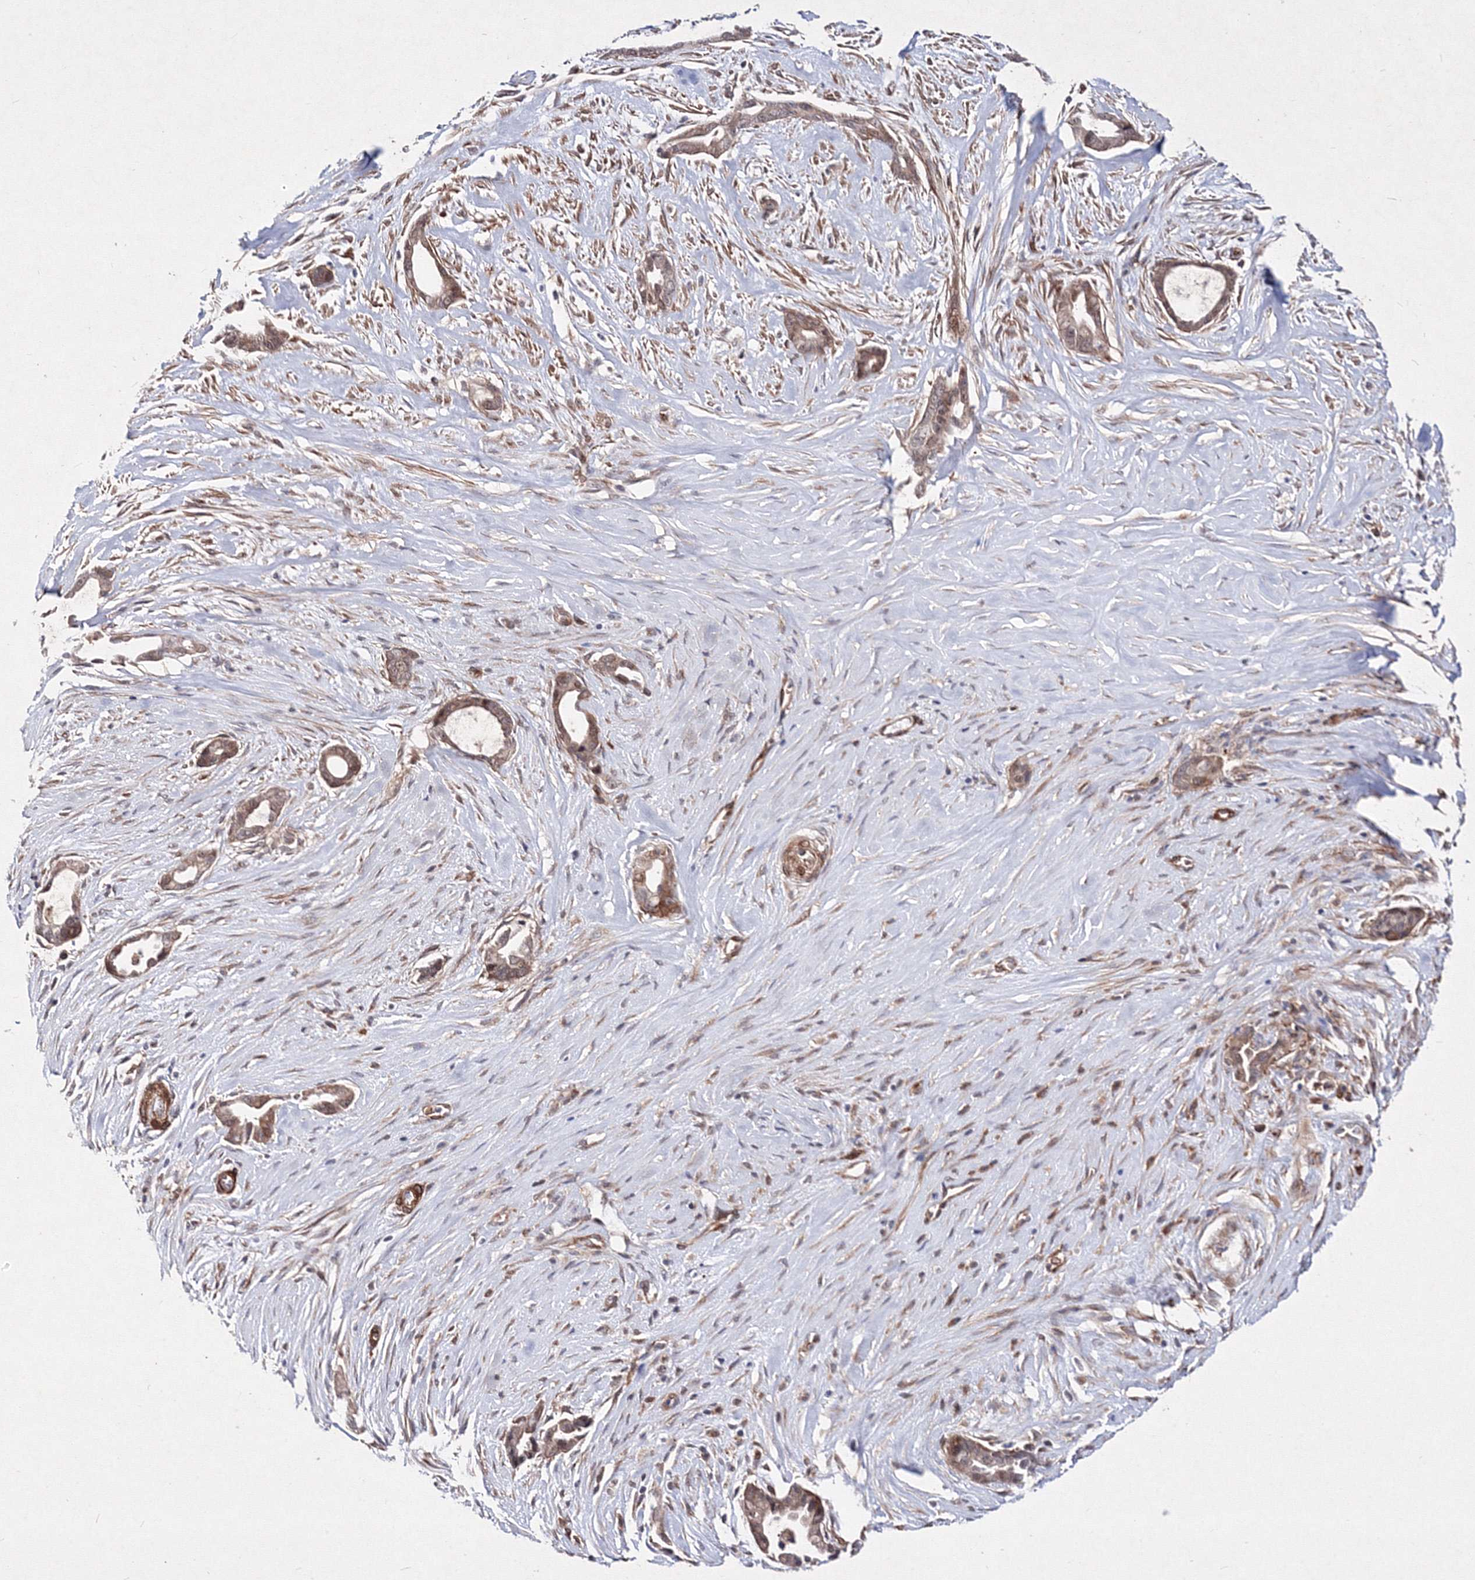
{"staining": {"intensity": "moderate", "quantity": ">75%", "location": "cytoplasmic/membranous,nuclear"}, "tissue": "liver cancer", "cell_type": "Tumor cells", "image_type": "cancer", "snomed": [{"axis": "morphology", "description": "Cholangiocarcinoma"}, {"axis": "topography", "description": "Liver"}], "caption": "Cholangiocarcinoma (liver) was stained to show a protein in brown. There is medium levels of moderate cytoplasmic/membranous and nuclear staining in approximately >75% of tumor cells.", "gene": "C11orf52", "patient": {"sex": "female", "age": 55}}